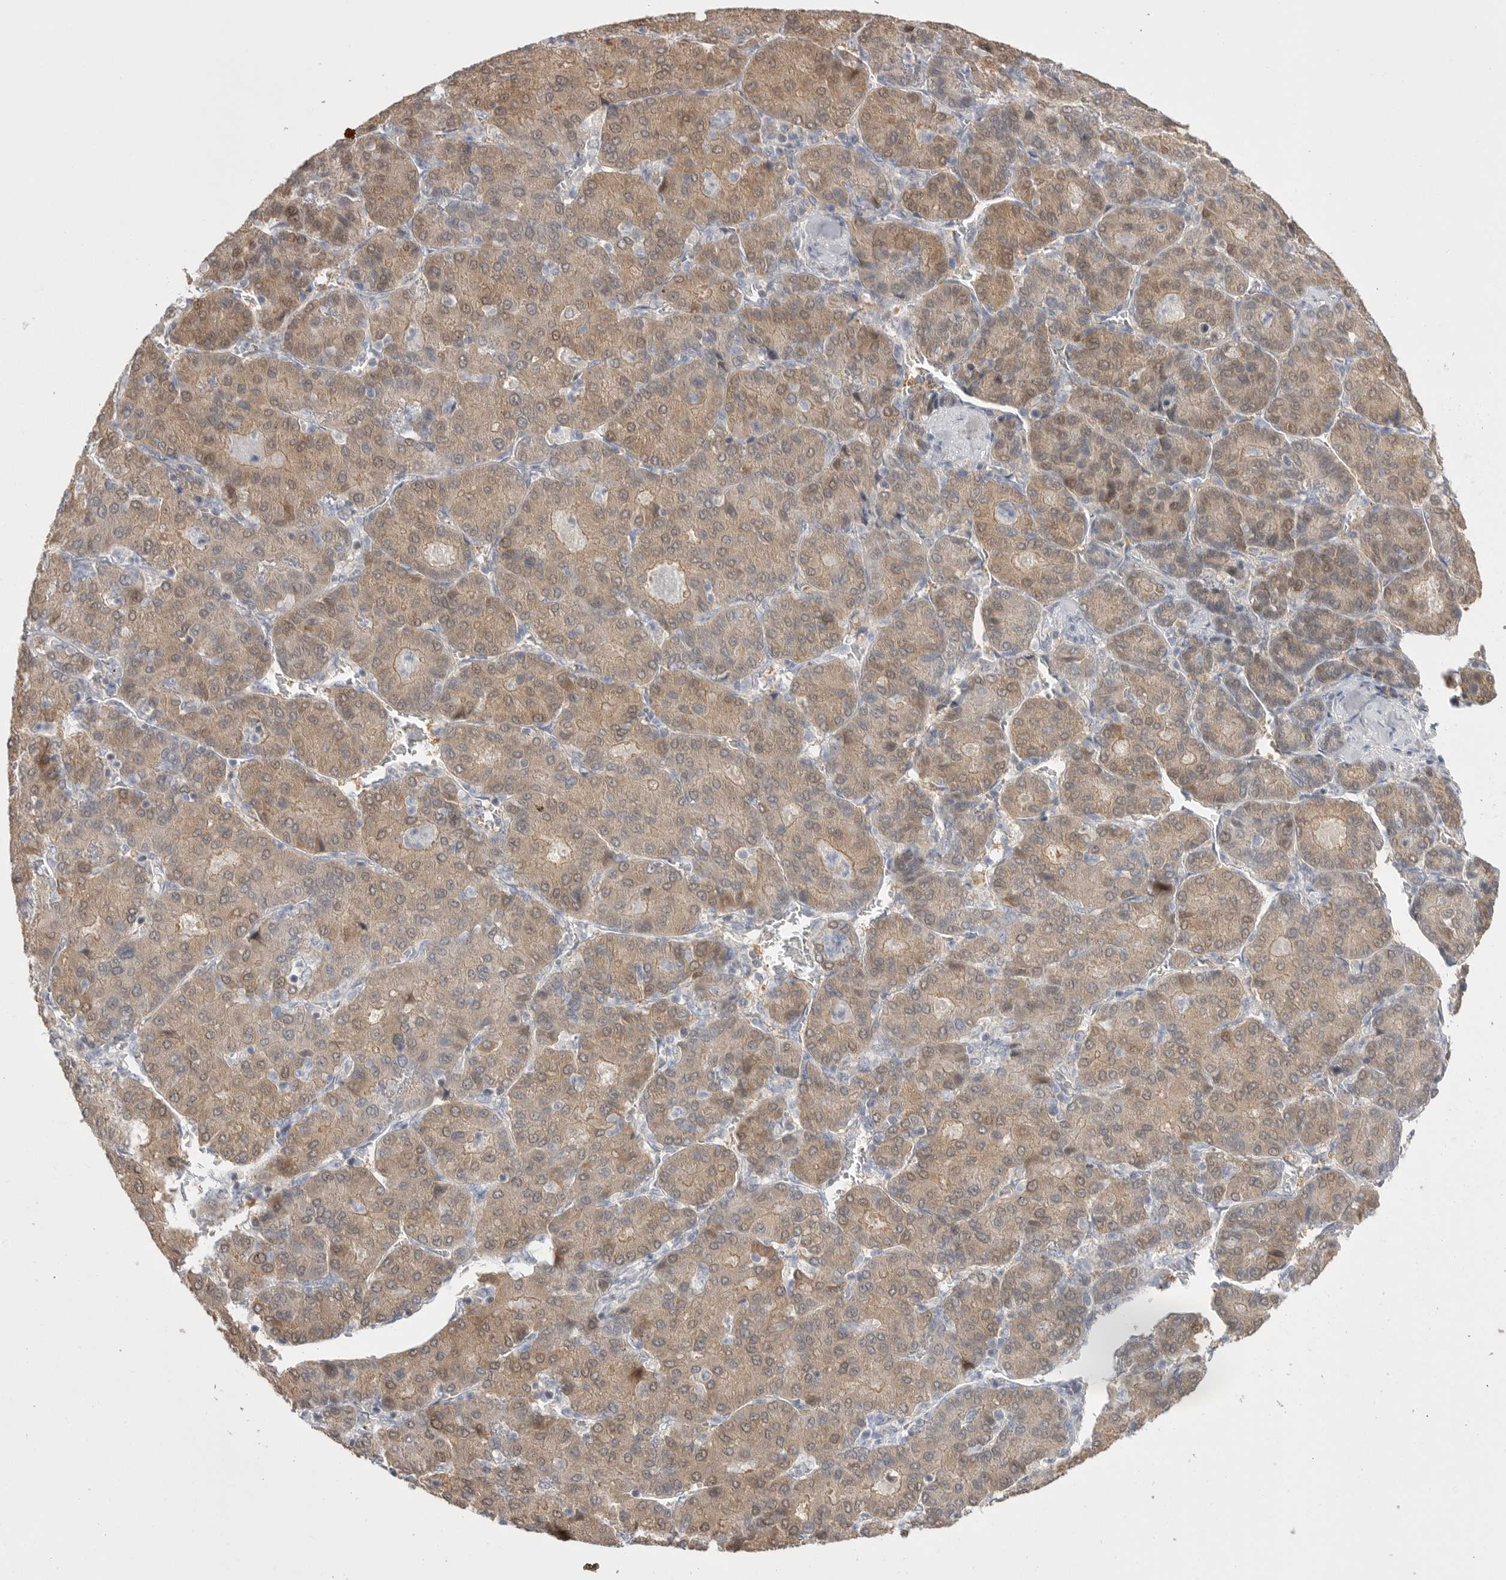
{"staining": {"intensity": "moderate", "quantity": ">75%", "location": "cytoplasmic/membranous,nuclear"}, "tissue": "liver cancer", "cell_type": "Tumor cells", "image_type": "cancer", "snomed": [{"axis": "morphology", "description": "Carcinoma, Hepatocellular, NOS"}, {"axis": "topography", "description": "Liver"}], "caption": "The micrograph displays immunohistochemical staining of liver cancer (hepatocellular carcinoma). There is moderate cytoplasmic/membranous and nuclear positivity is present in approximately >75% of tumor cells.", "gene": "KYAT3", "patient": {"sex": "male", "age": 65}}